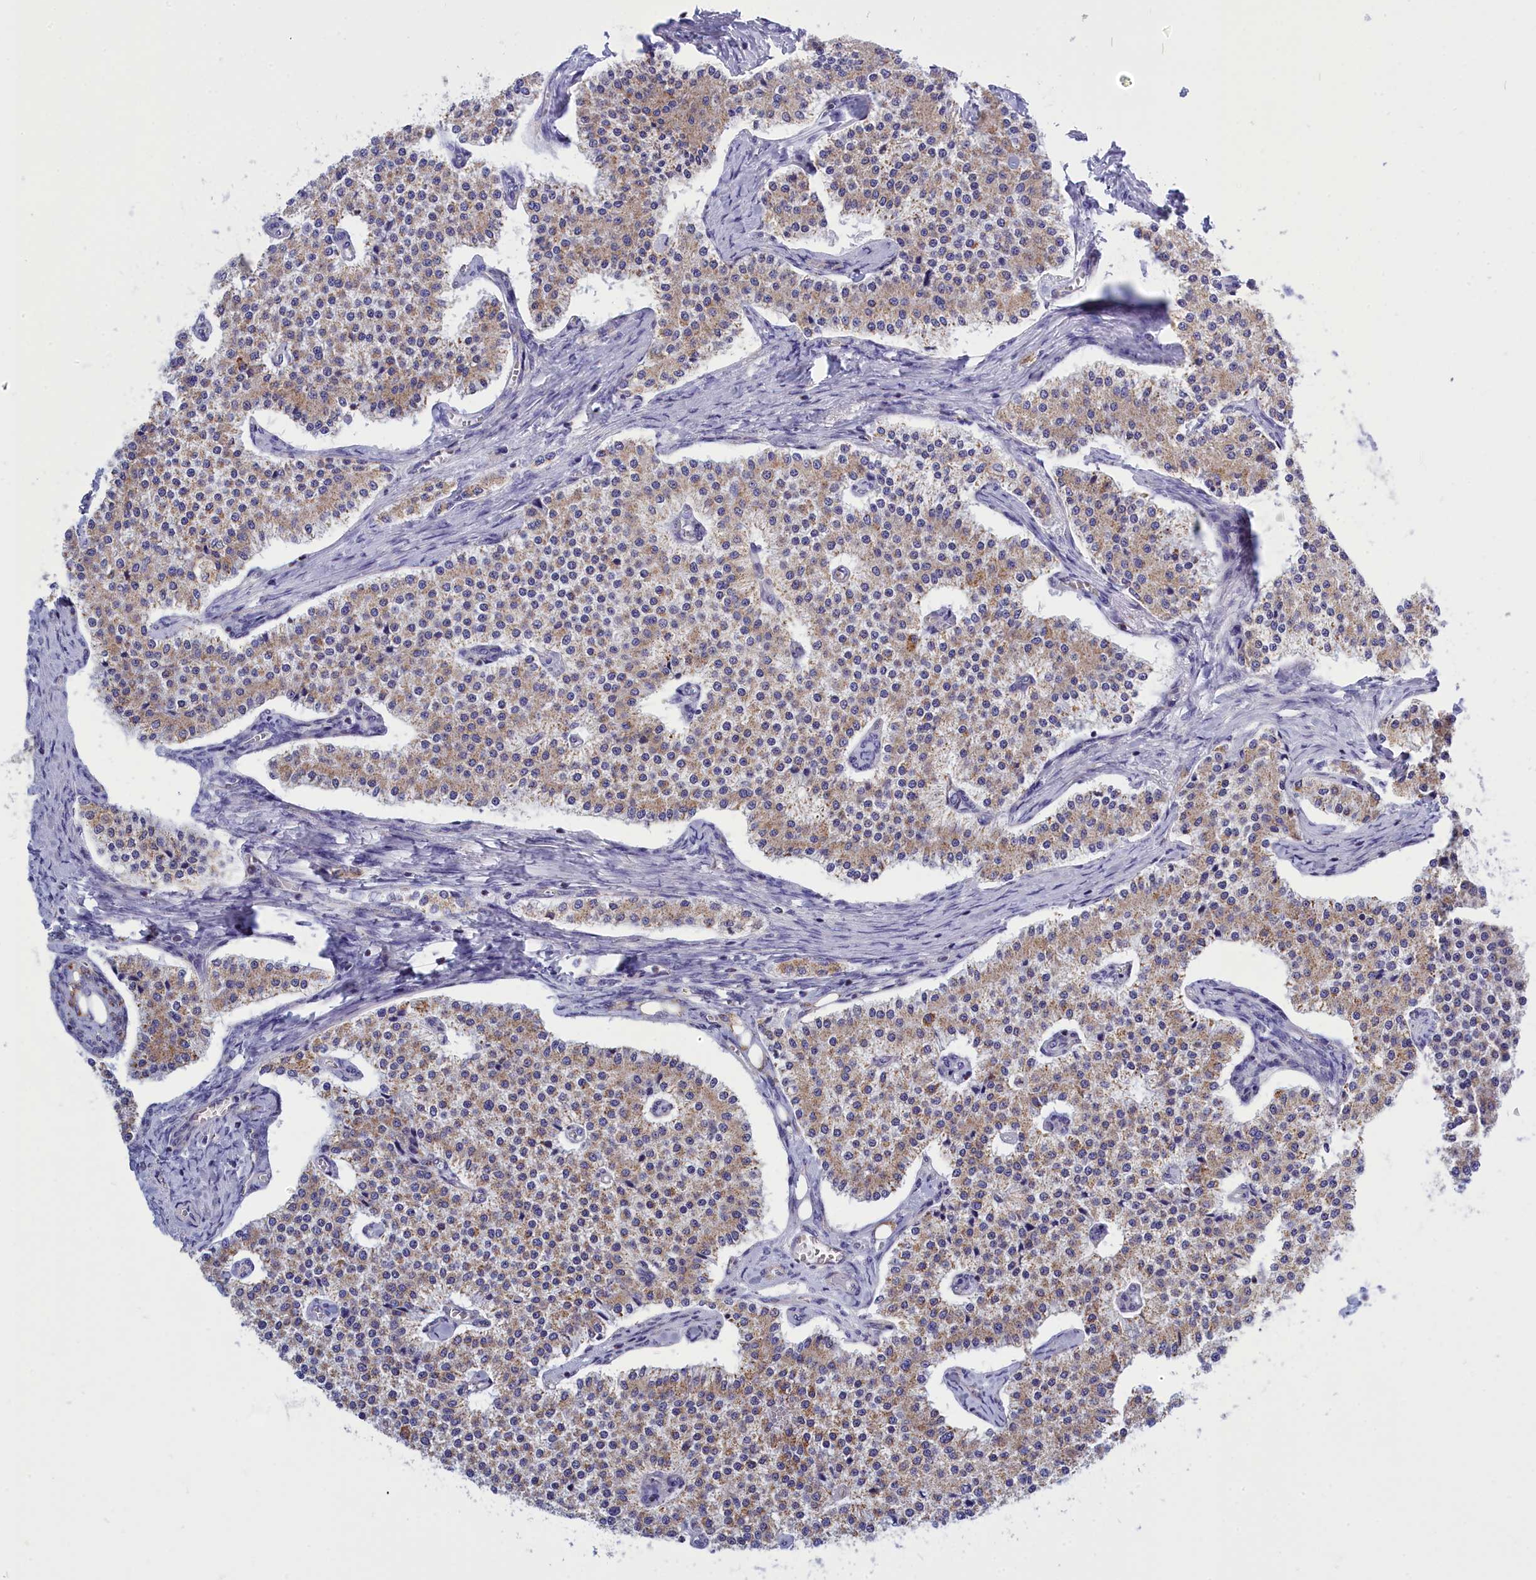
{"staining": {"intensity": "moderate", "quantity": ">75%", "location": "cytoplasmic/membranous"}, "tissue": "carcinoid", "cell_type": "Tumor cells", "image_type": "cancer", "snomed": [{"axis": "morphology", "description": "Carcinoid, malignant, NOS"}, {"axis": "topography", "description": "Colon"}], "caption": "A high-resolution micrograph shows IHC staining of carcinoid, which displays moderate cytoplasmic/membranous expression in approximately >75% of tumor cells.", "gene": "CCRL2", "patient": {"sex": "female", "age": 52}}